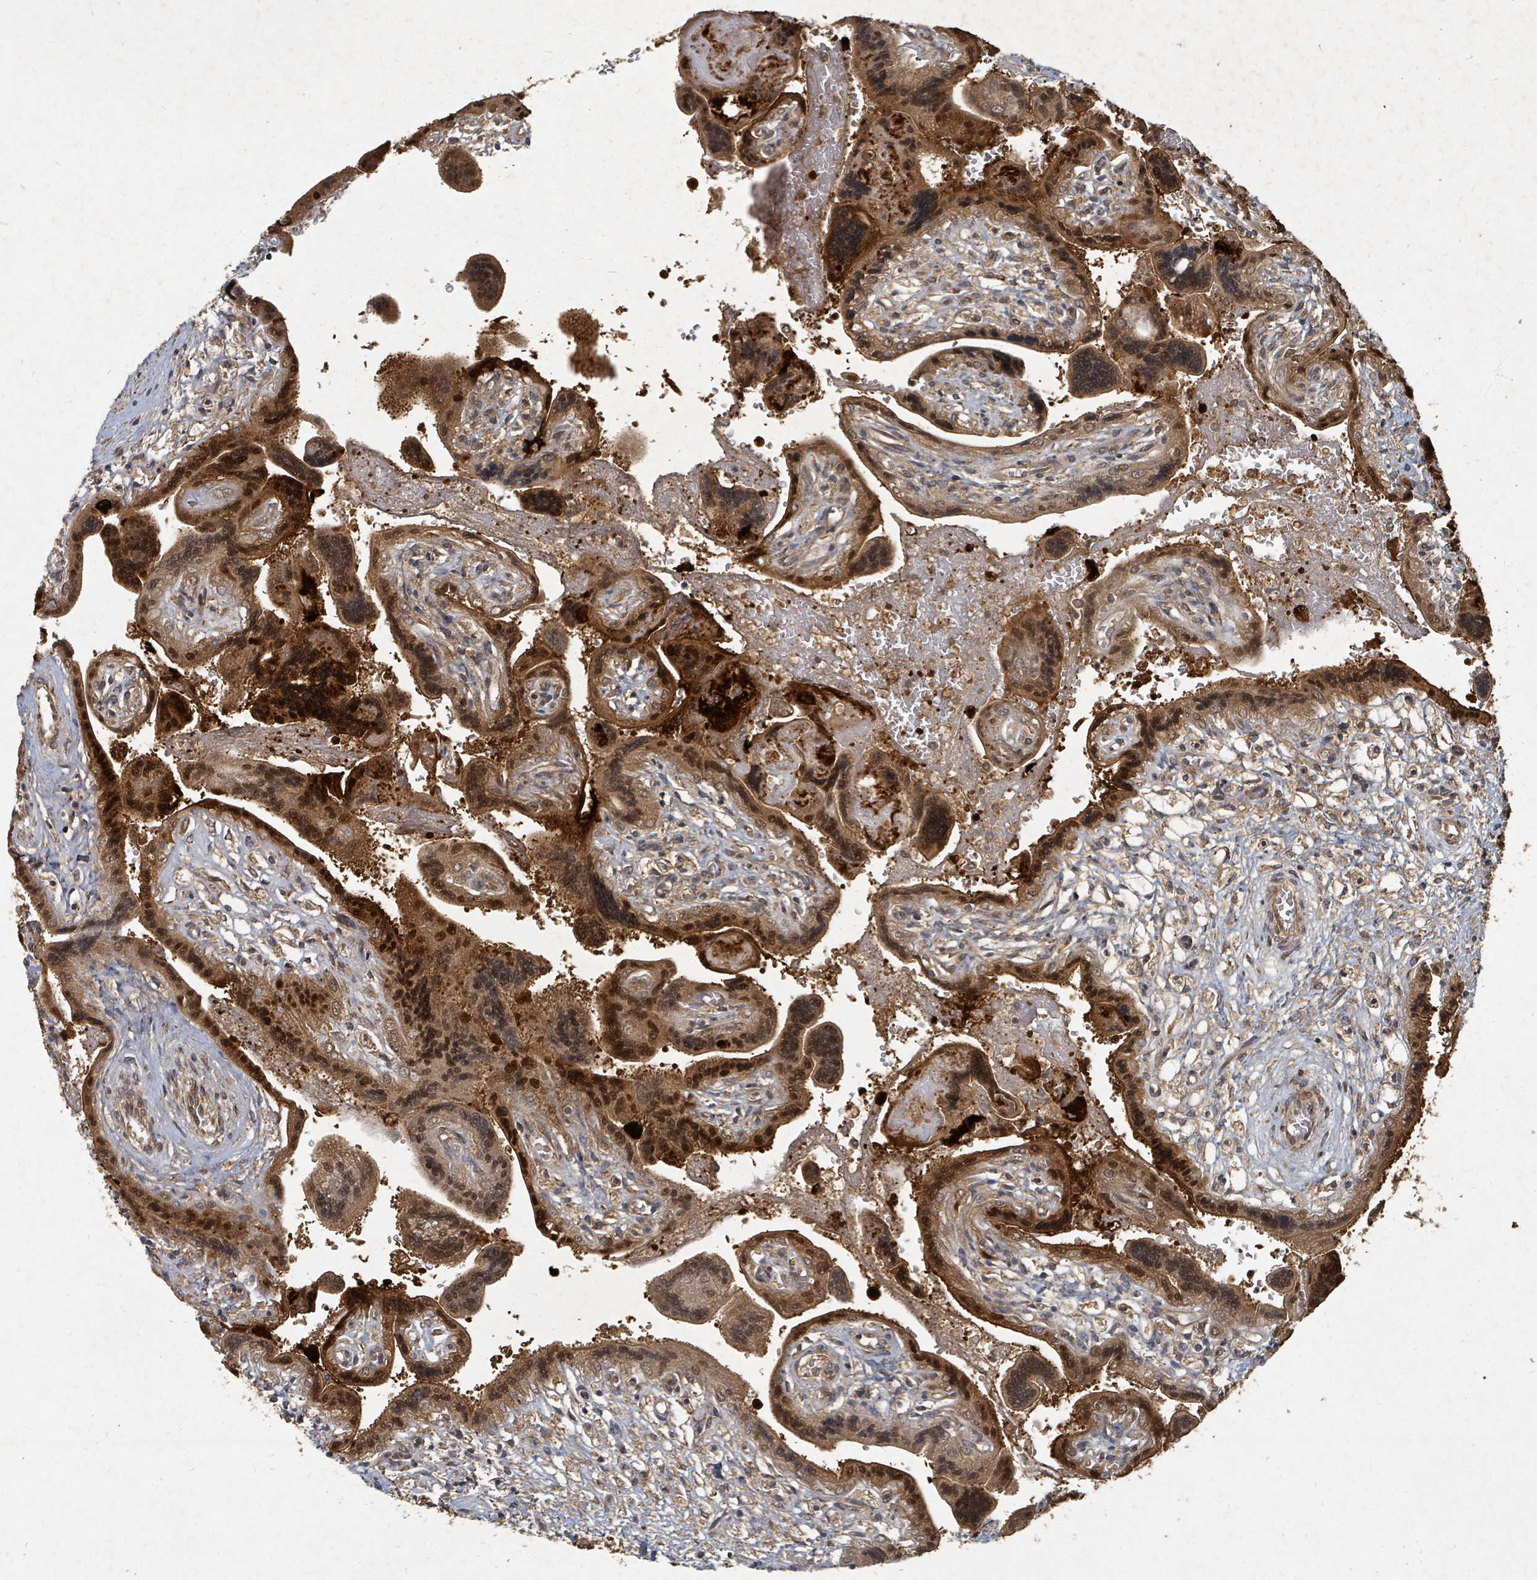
{"staining": {"intensity": "strong", "quantity": ">75%", "location": "cytoplasmic/membranous,nuclear"}, "tissue": "placenta", "cell_type": "Decidual cells", "image_type": "normal", "snomed": [{"axis": "morphology", "description": "Normal tissue, NOS"}, {"axis": "topography", "description": "Placenta"}], "caption": "A brown stain shows strong cytoplasmic/membranous,nuclear expression of a protein in decidual cells of normal placenta.", "gene": "KDM4E", "patient": {"sex": "female", "age": 37}}